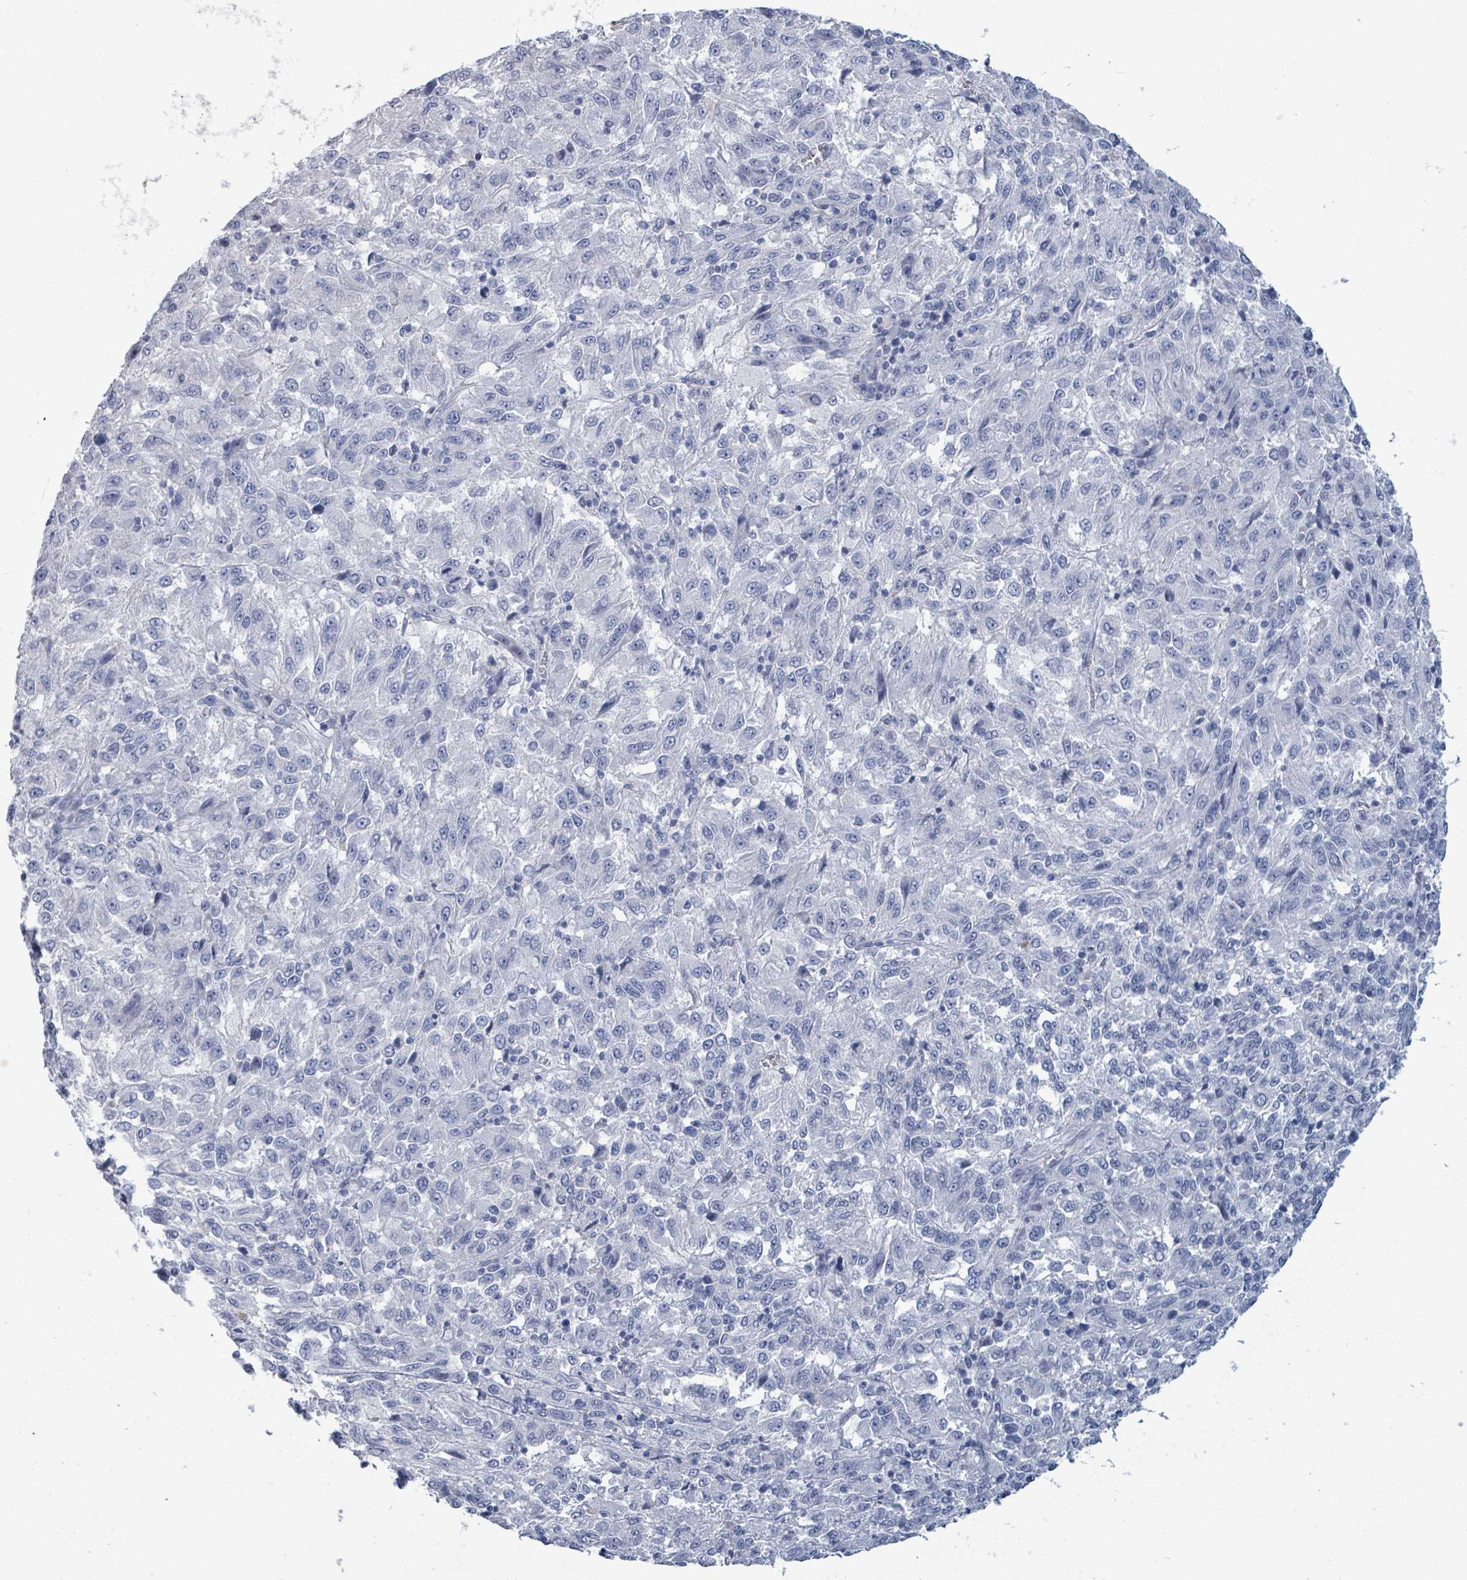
{"staining": {"intensity": "negative", "quantity": "none", "location": "none"}, "tissue": "melanoma", "cell_type": "Tumor cells", "image_type": "cancer", "snomed": [{"axis": "morphology", "description": "Malignant melanoma, Metastatic site"}, {"axis": "topography", "description": "Lung"}], "caption": "High power microscopy histopathology image of an IHC image of melanoma, revealing no significant staining in tumor cells.", "gene": "VPS13D", "patient": {"sex": "male", "age": 64}}